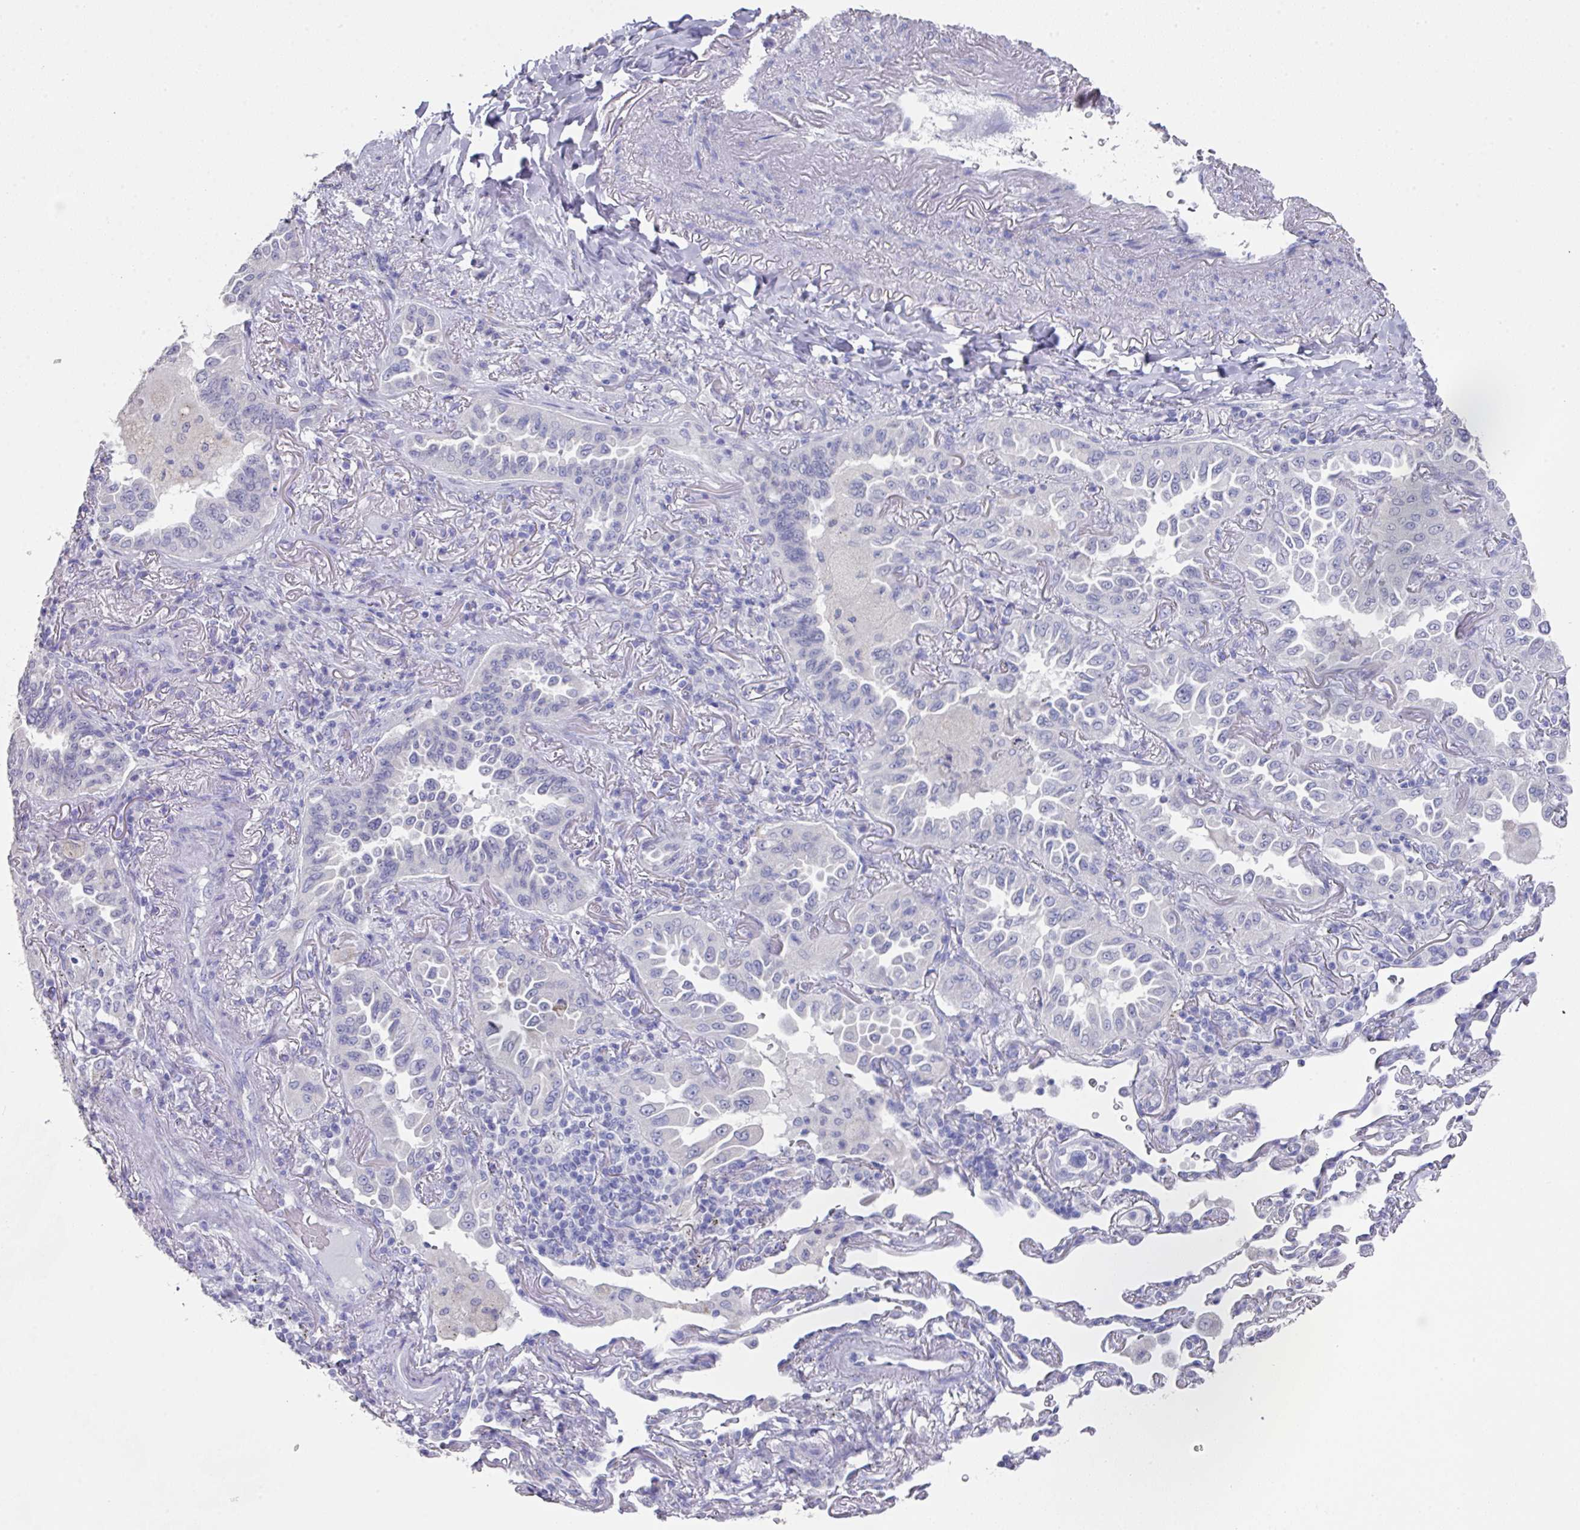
{"staining": {"intensity": "negative", "quantity": "none", "location": "none"}, "tissue": "lung cancer", "cell_type": "Tumor cells", "image_type": "cancer", "snomed": [{"axis": "morphology", "description": "Adenocarcinoma, NOS"}, {"axis": "topography", "description": "Lung"}], "caption": "High power microscopy histopathology image of an immunohistochemistry (IHC) photomicrograph of lung cancer, revealing no significant expression in tumor cells. (Brightfield microscopy of DAB immunohistochemistry at high magnification).", "gene": "DAZL", "patient": {"sex": "female", "age": 69}}